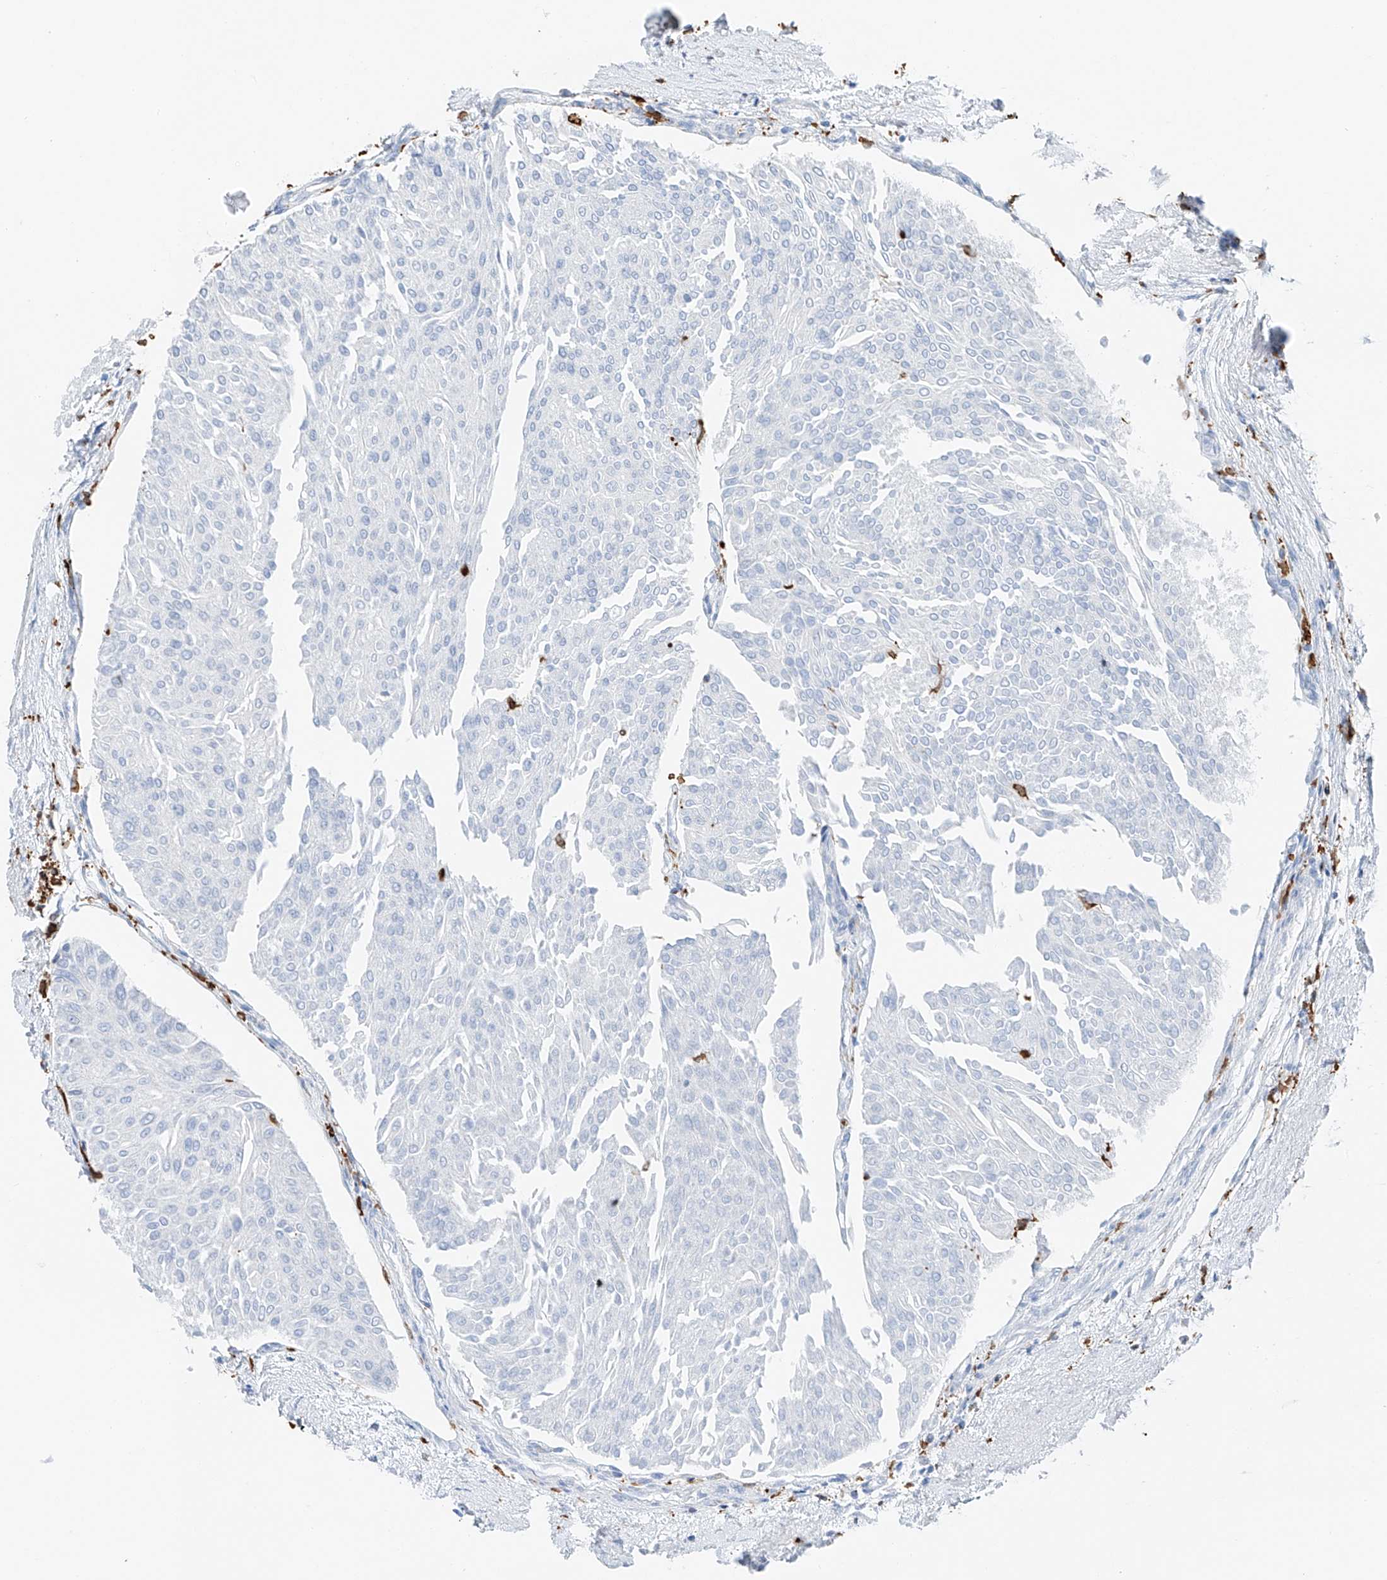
{"staining": {"intensity": "negative", "quantity": "none", "location": "none"}, "tissue": "urothelial cancer", "cell_type": "Tumor cells", "image_type": "cancer", "snomed": [{"axis": "morphology", "description": "Urothelial carcinoma, Low grade"}, {"axis": "topography", "description": "Urinary bladder"}], "caption": "This is a histopathology image of immunohistochemistry staining of urothelial cancer, which shows no staining in tumor cells. (DAB (3,3'-diaminobenzidine) immunohistochemistry visualized using brightfield microscopy, high magnification).", "gene": "TBXAS1", "patient": {"sex": "male", "age": 67}}